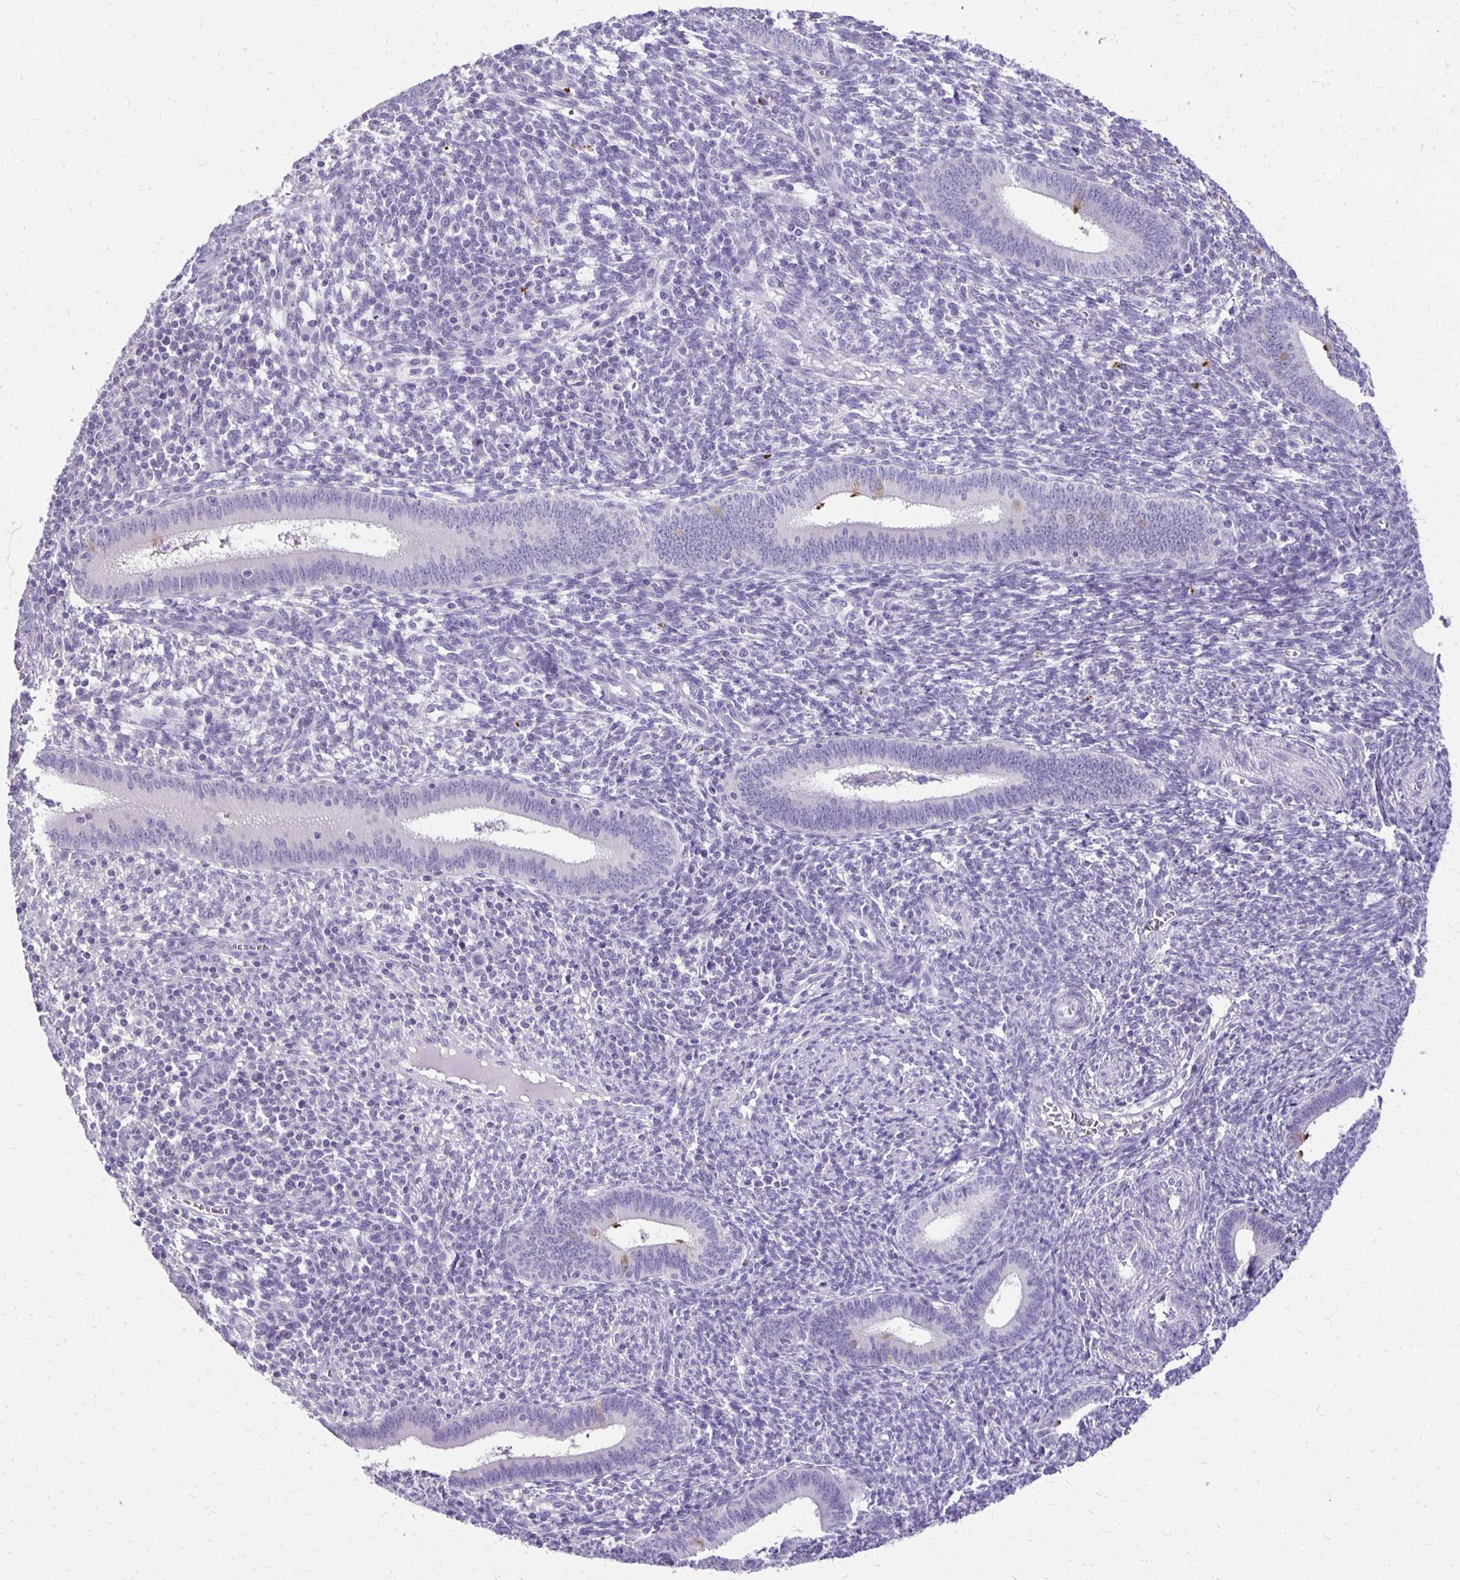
{"staining": {"intensity": "negative", "quantity": "none", "location": "none"}, "tissue": "endometrium", "cell_type": "Cells in endometrial stroma", "image_type": "normal", "snomed": [{"axis": "morphology", "description": "Normal tissue, NOS"}, {"axis": "topography", "description": "Endometrium"}], "caption": "Immunohistochemistry (IHC) image of normal endometrium stained for a protein (brown), which reveals no staining in cells in endometrial stroma. (Stains: DAB IHC with hematoxylin counter stain, Microscopy: brightfield microscopy at high magnification).", "gene": "ANKRD45", "patient": {"sex": "female", "age": 41}}